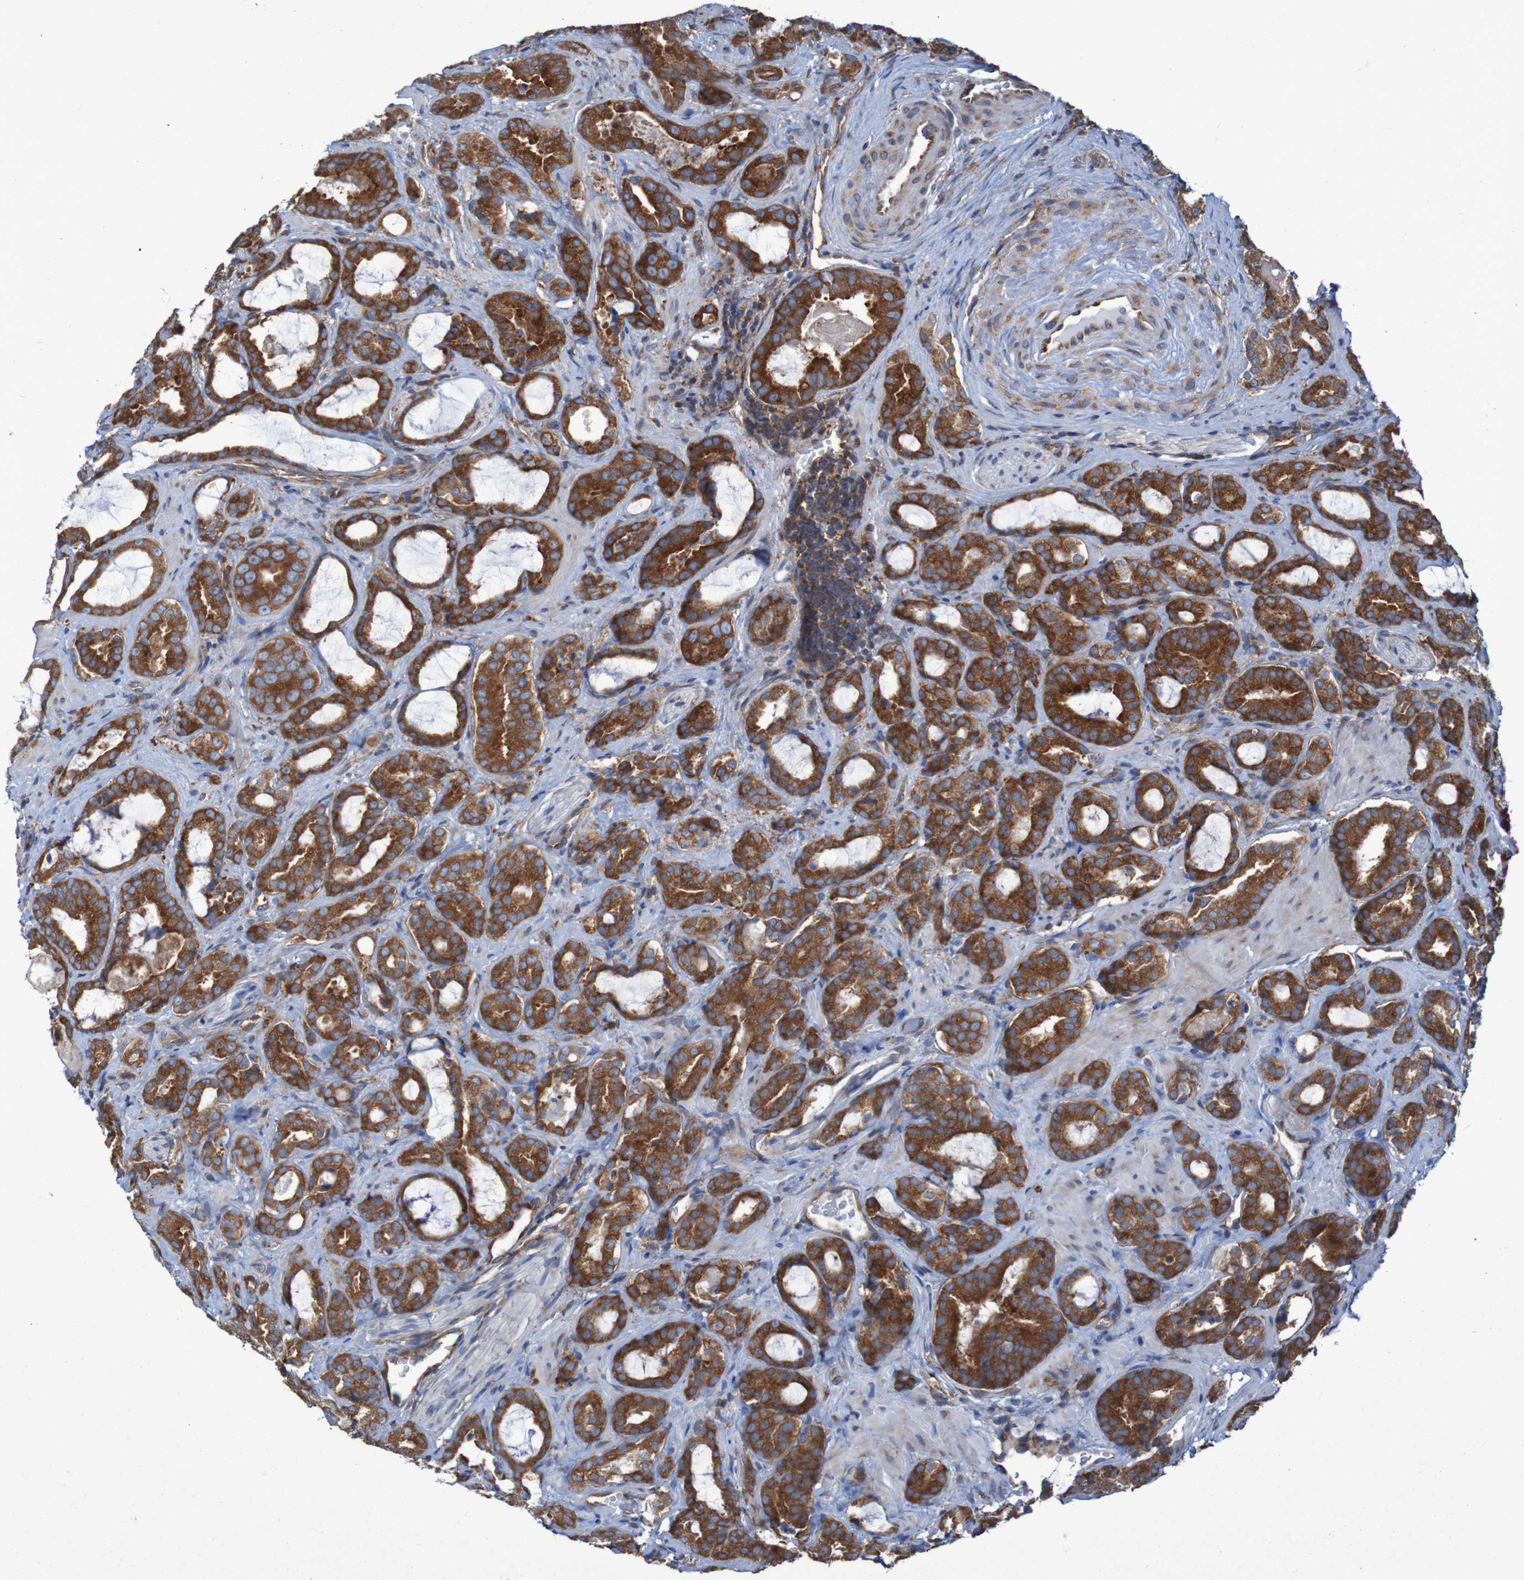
{"staining": {"intensity": "strong", "quantity": ">75%", "location": "cytoplasmic/membranous"}, "tissue": "prostate cancer", "cell_type": "Tumor cells", "image_type": "cancer", "snomed": [{"axis": "morphology", "description": "Adenocarcinoma, Low grade"}, {"axis": "topography", "description": "Prostate"}], "caption": "This photomicrograph shows IHC staining of prostate cancer, with high strong cytoplasmic/membranous staining in about >75% of tumor cells.", "gene": "RPL10", "patient": {"sex": "male", "age": 60}}